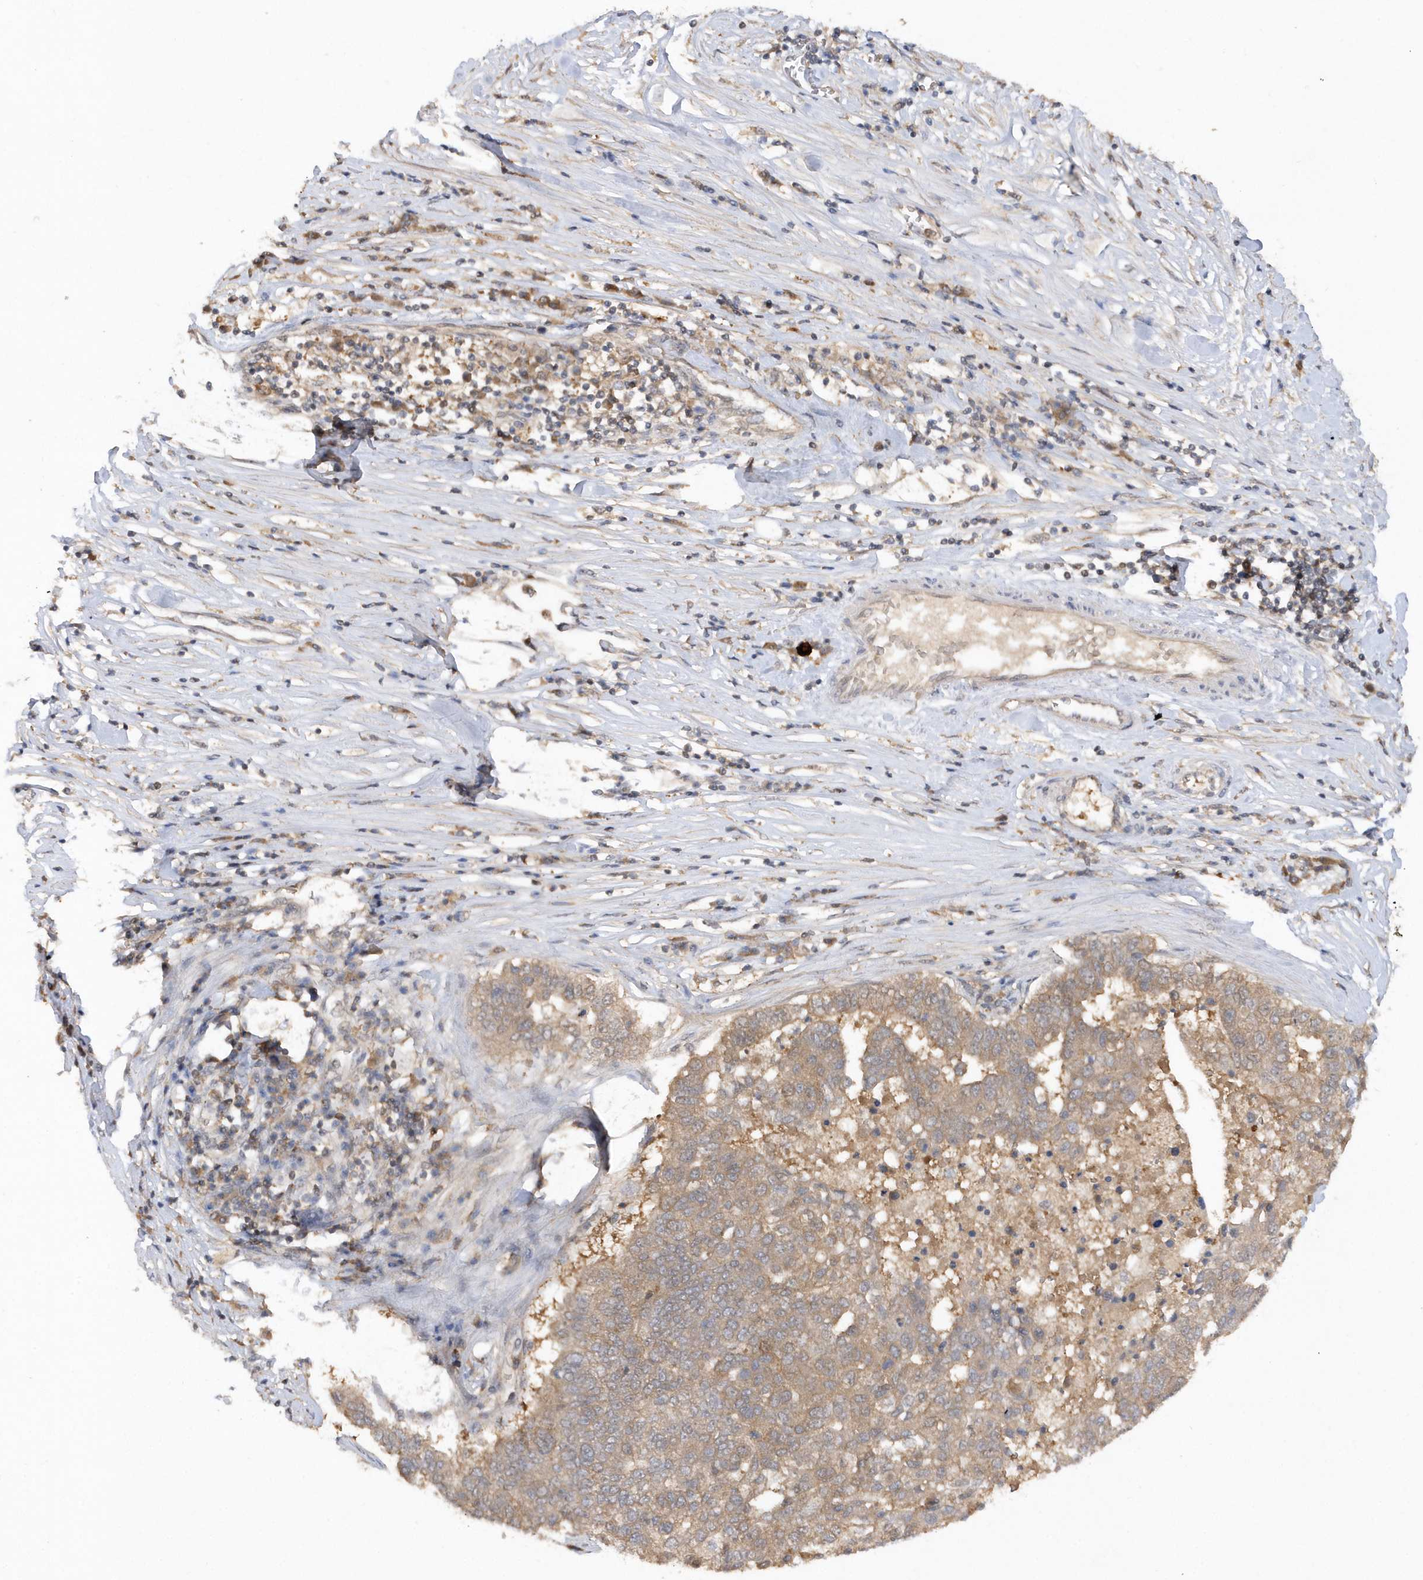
{"staining": {"intensity": "weak", "quantity": ">75%", "location": "cytoplasmic/membranous"}, "tissue": "pancreatic cancer", "cell_type": "Tumor cells", "image_type": "cancer", "snomed": [{"axis": "morphology", "description": "Adenocarcinoma, NOS"}, {"axis": "topography", "description": "Pancreas"}], "caption": "Approximately >75% of tumor cells in pancreatic cancer exhibit weak cytoplasmic/membranous protein positivity as visualized by brown immunohistochemical staining.", "gene": "RPE", "patient": {"sex": "female", "age": 61}}